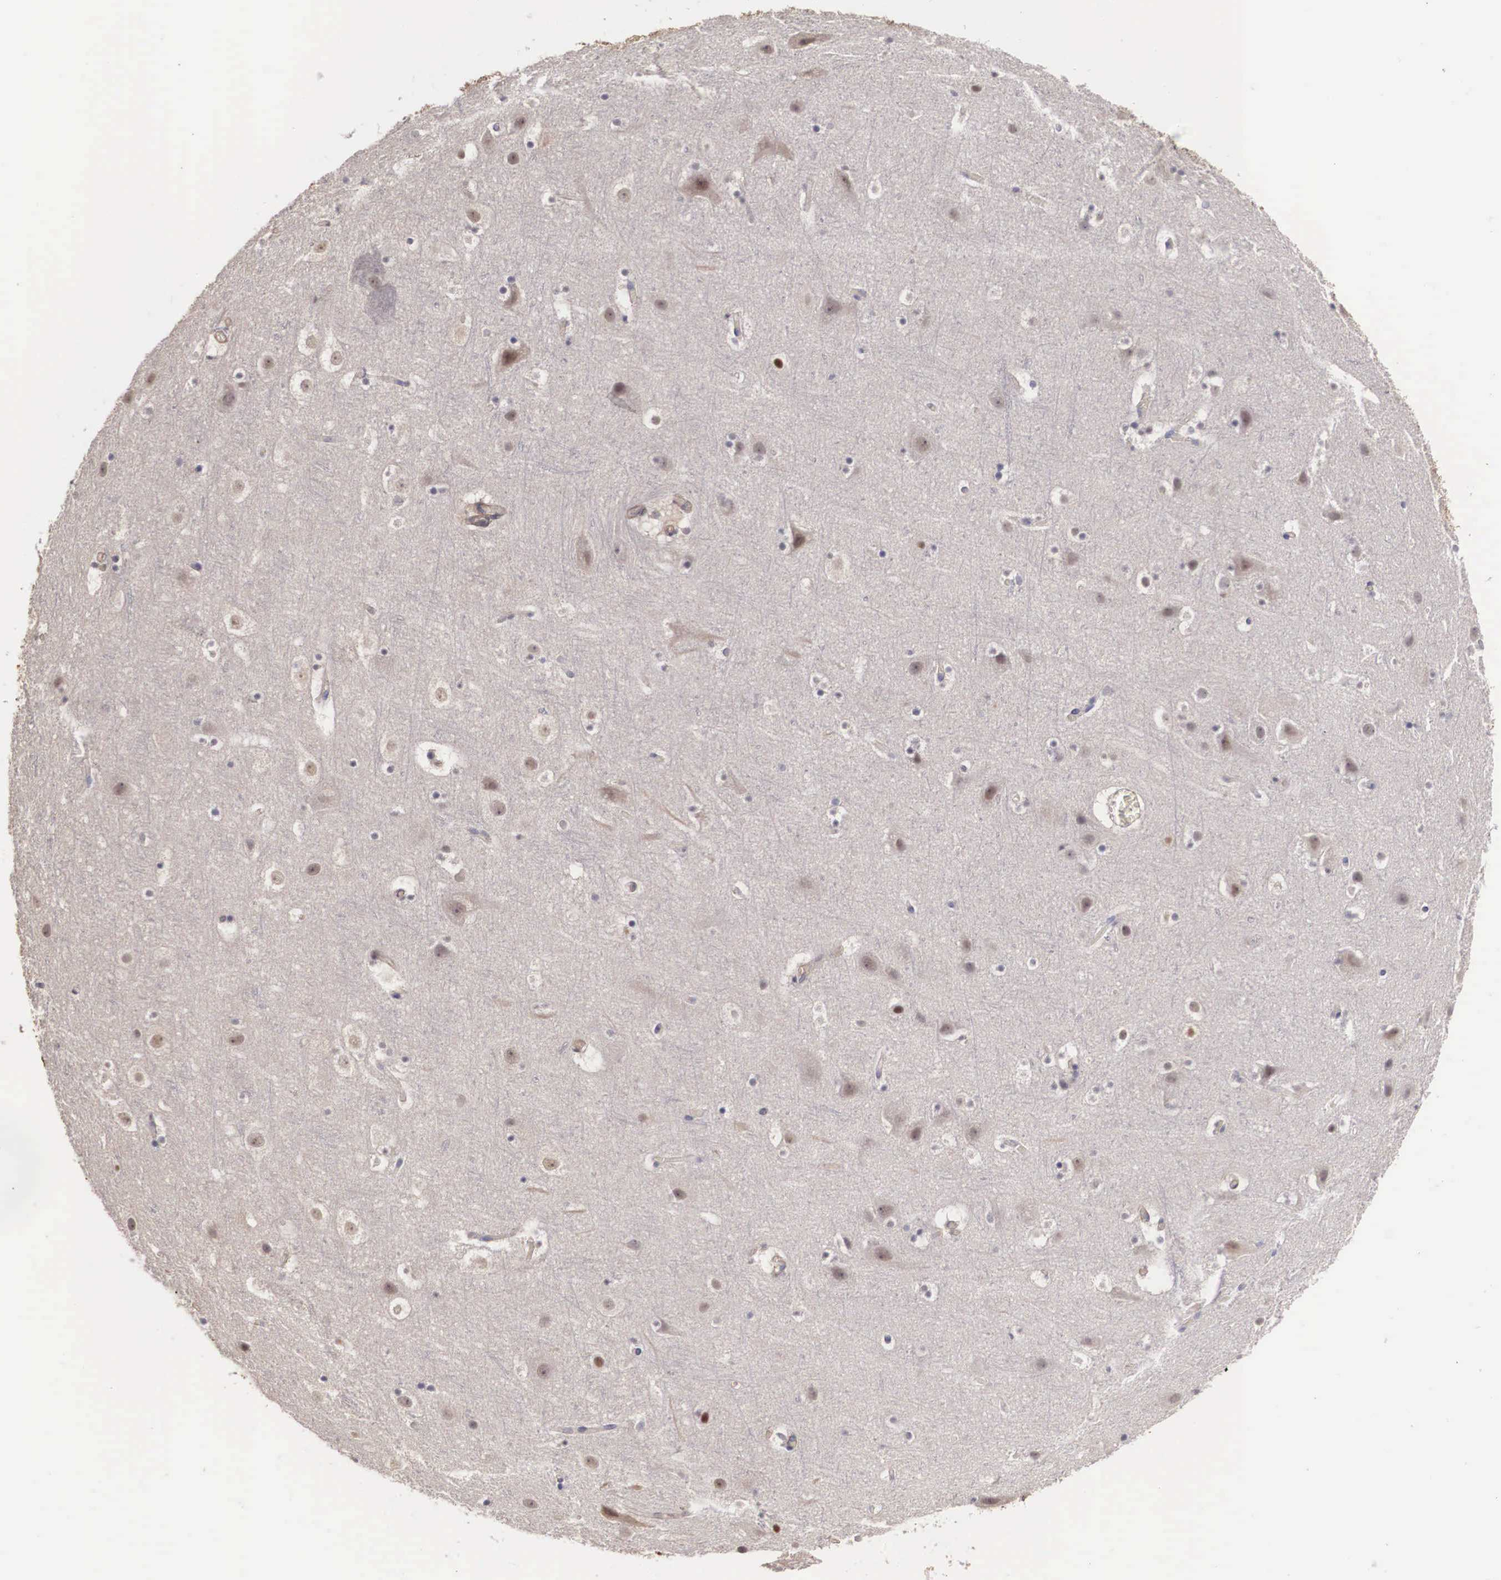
{"staining": {"intensity": "moderate", "quantity": "25%-75%", "location": "cytoplasmic/membranous"}, "tissue": "cerebral cortex", "cell_type": "Endothelial cells", "image_type": "normal", "snomed": [{"axis": "morphology", "description": "Normal tissue, NOS"}, {"axis": "topography", "description": "Cerebral cortex"}], "caption": "Immunohistochemical staining of benign human cerebral cortex displays medium levels of moderate cytoplasmic/membranous expression in about 25%-75% of endothelial cells.", "gene": "ENOX2", "patient": {"sex": "male", "age": 45}}